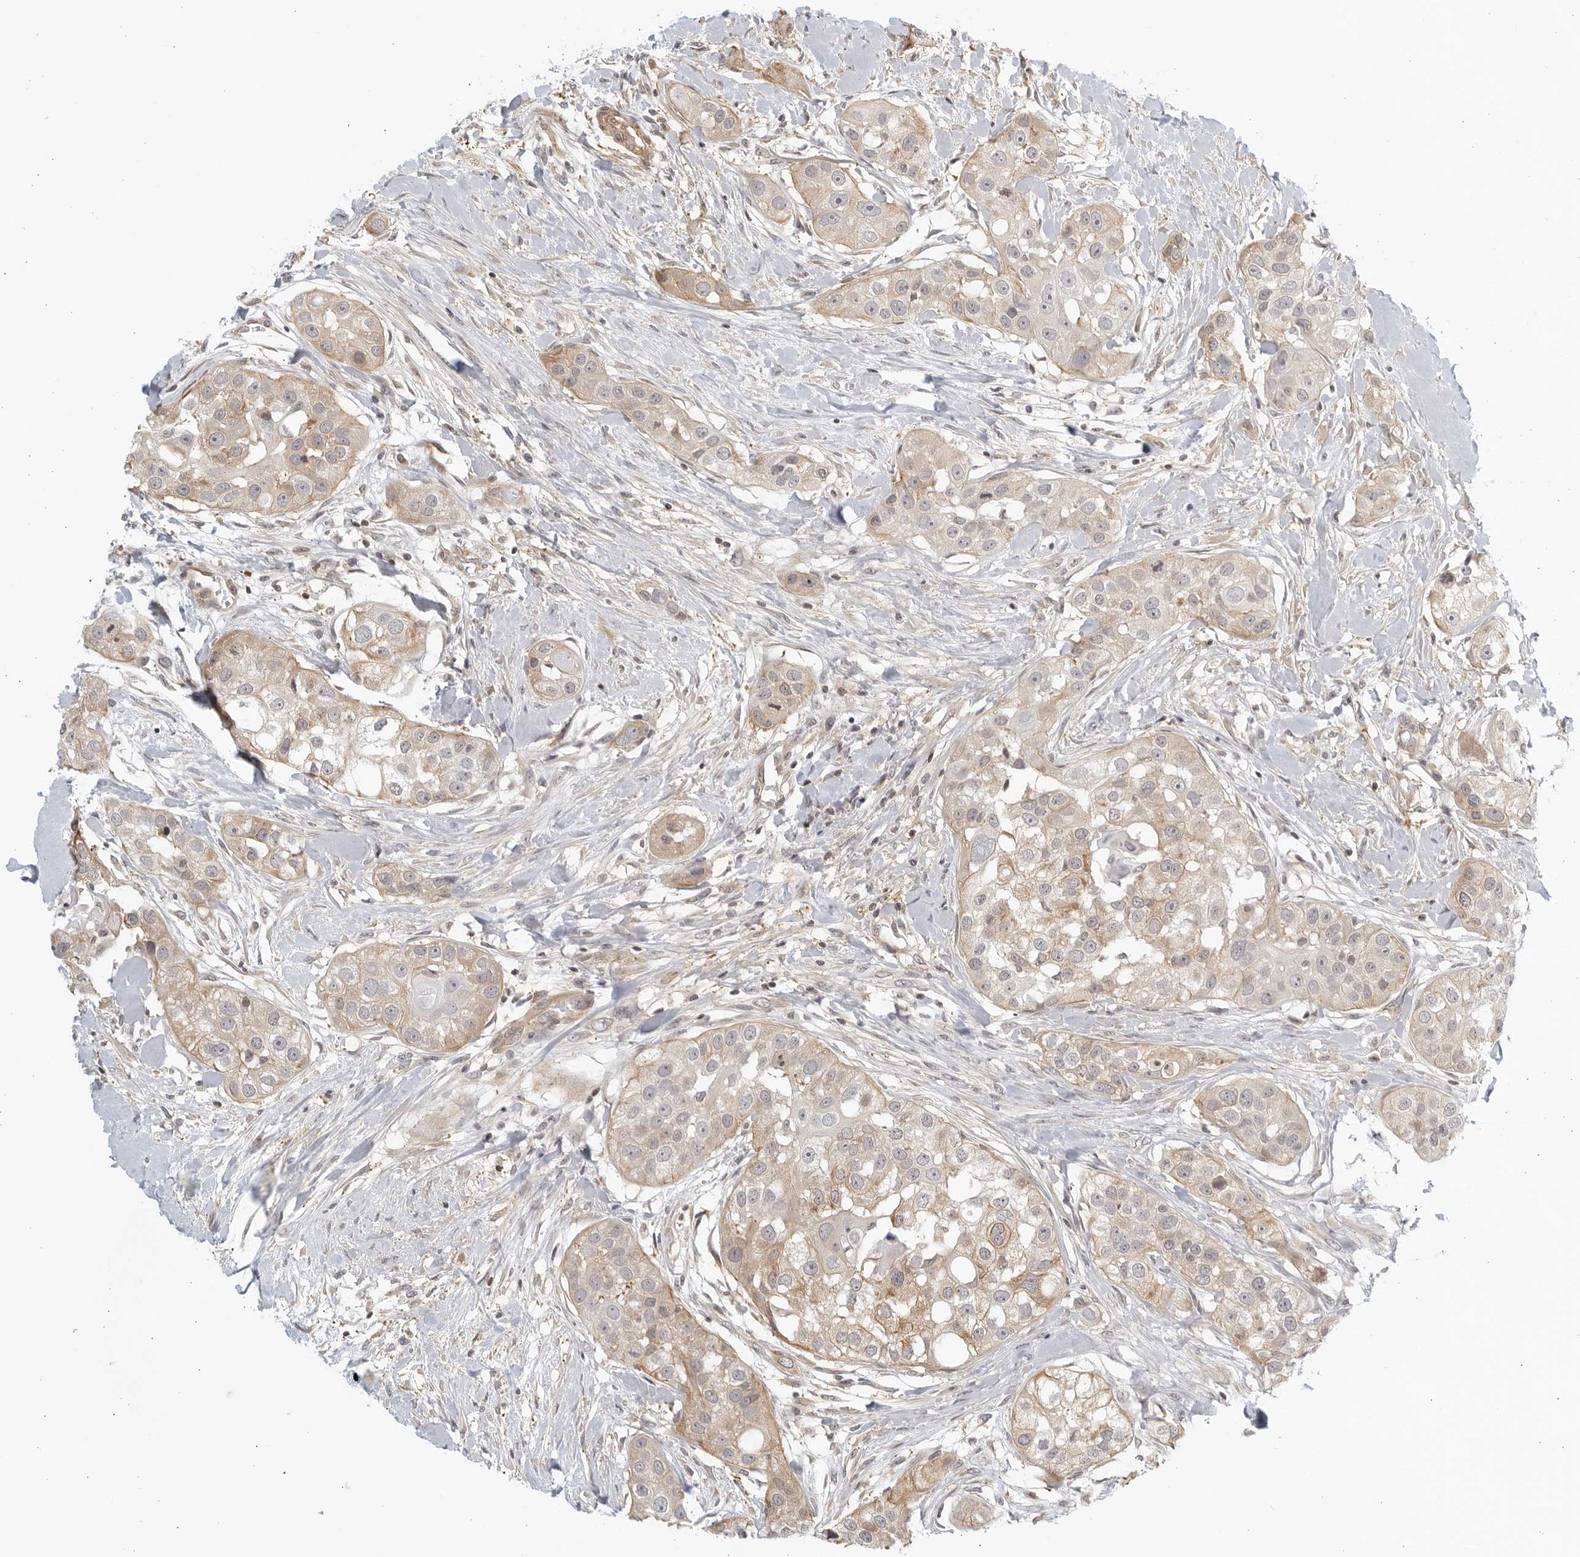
{"staining": {"intensity": "weak", "quantity": "25%-75%", "location": "cytoplasmic/membranous"}, "tissue": "head and neck cancer", "cell_type": "Tumor cells", "image_type": "cancer", "snomed": [{"axis": "morphology", "description": "Normal tissue, NOS"}, {"axis": "morphology", "description": "Squamous cell carcinoma, NOS"}, {"axis": "topography", "description": "Skeletal muscle"}, {"axis": "topography", "description": "Head-Neck"}], "caption": "Human squamous cell carcinoma (head and neck) stained for a protein (brown) shows weak cytoplasmic/membranous positive expression in approximately 25%-75% of tumor cells.", "gene": "SERTAD4", "patient": {"sex": "male", "age": 51}}